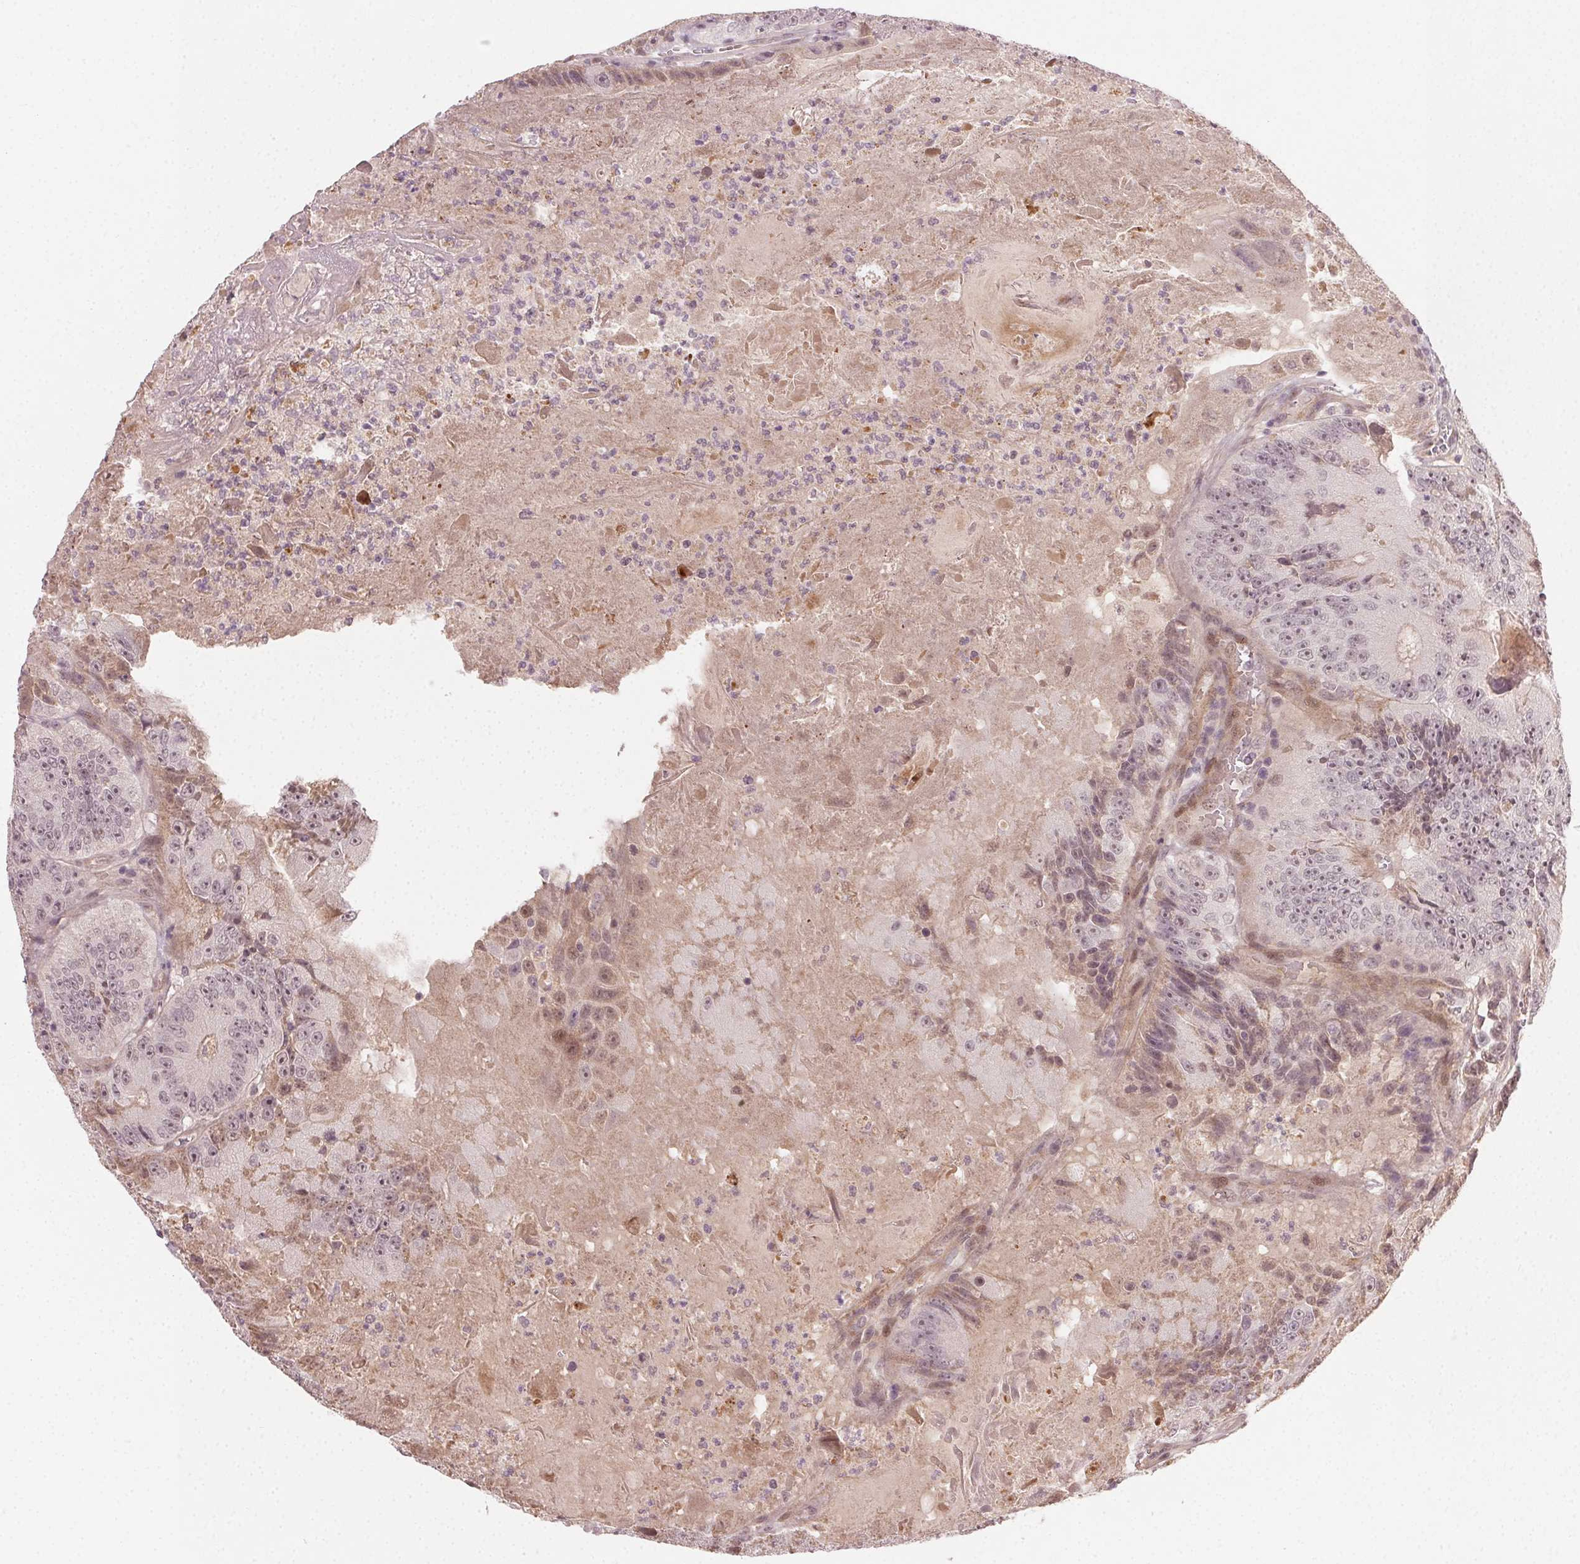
{"staining": {"intensity": "weak", "quantity": "<25%", "location": "cytoplasmic/membranous,nuclear"}, "tissue": "colorectal cancer", "cell_type": "Tumor cells", "image_type": "cancer", "snomed": [{"axis": "morphology", "description": "Adenocarcinoma, NOS"}, {"axis": "topography", "description": "Colon"}], "caption": "The micrograph exhibits no staining of tumor cells in colorectal adenocarcinoma. Nuclei are stained in blue.", "gene": "TUB", "patient": {"sex": "female", "age": 86}}